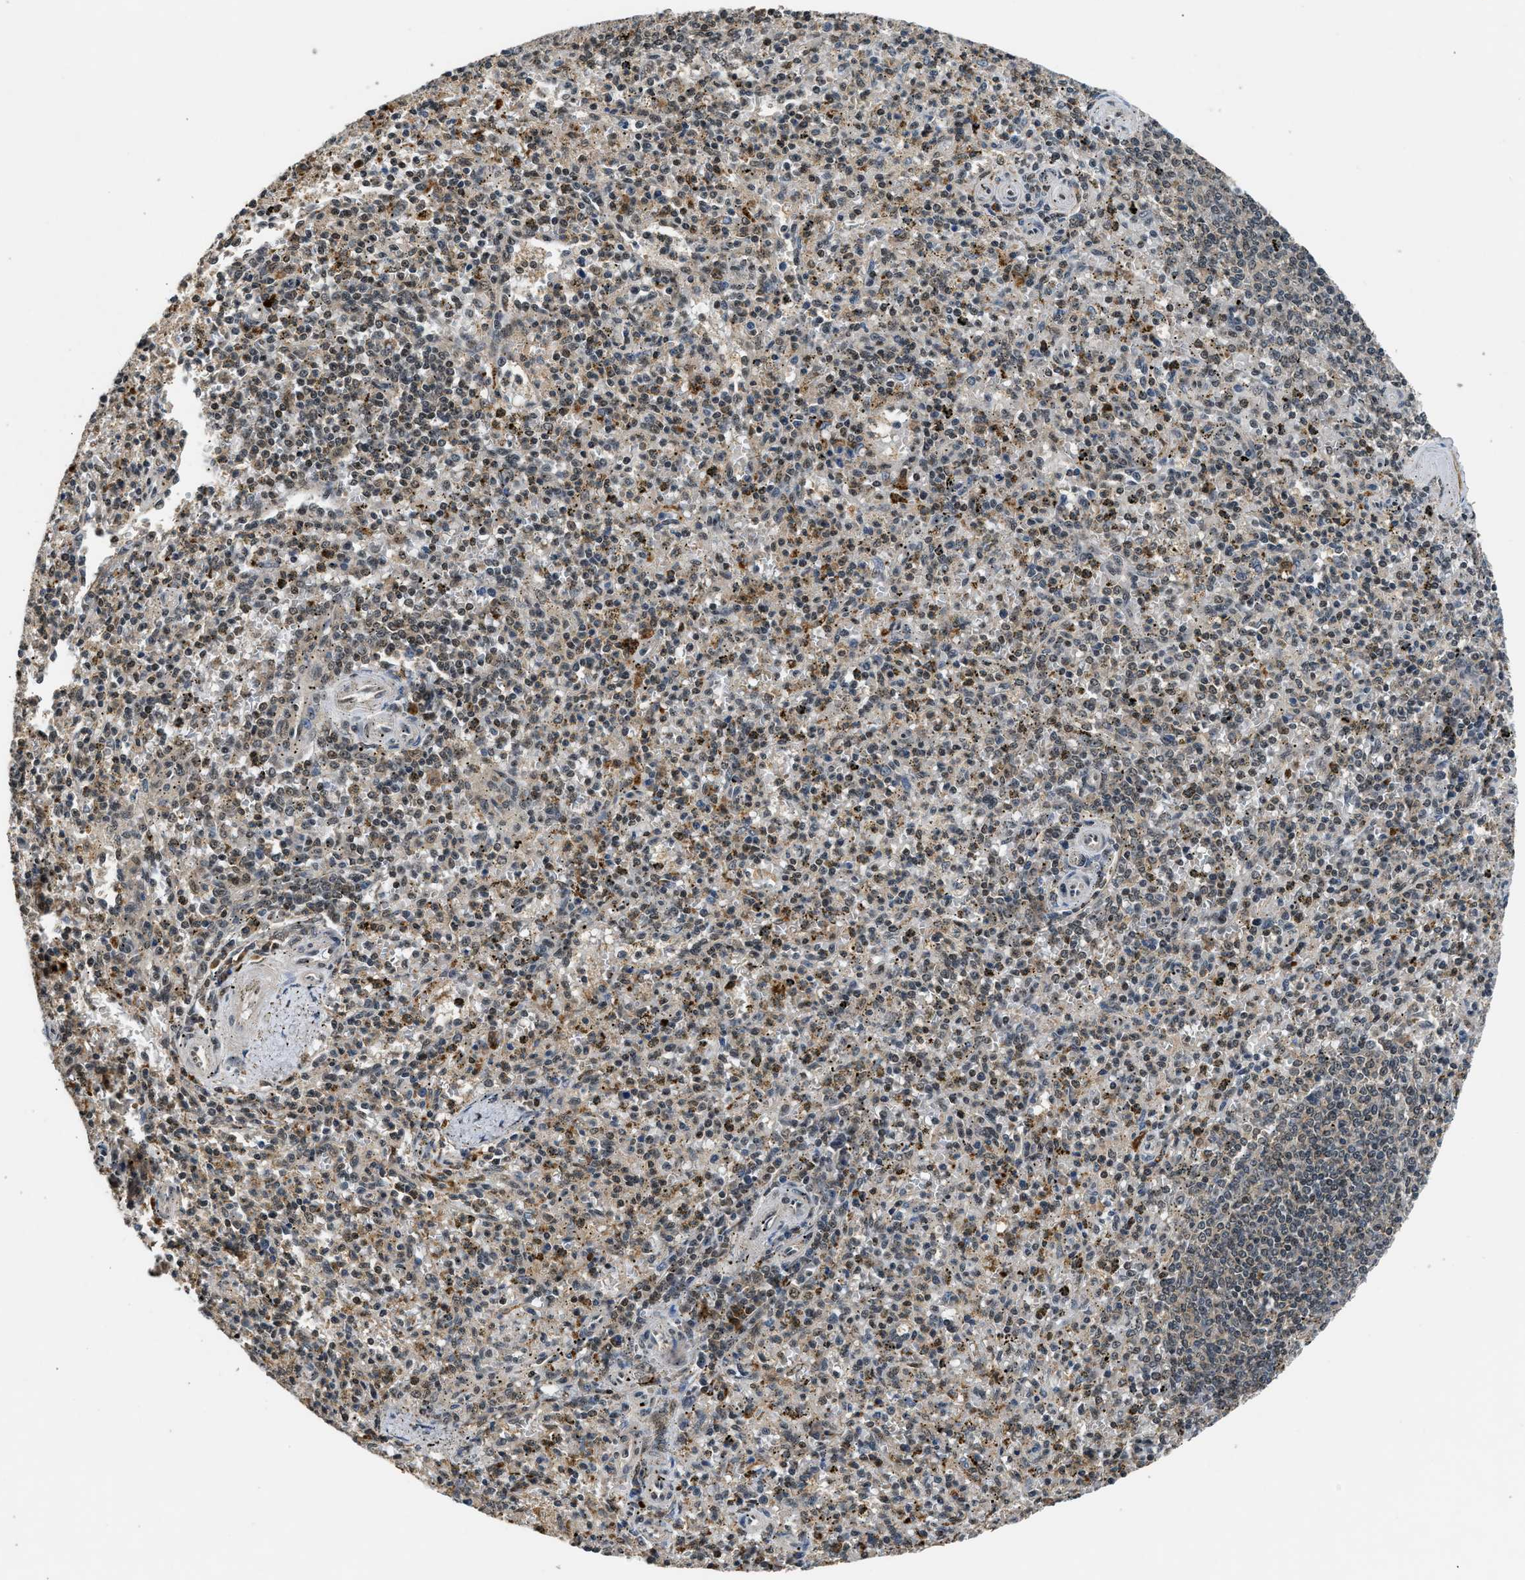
{"staining": {"intensity": "moderate", "quantity": "<25%", "location": "cytoplasmic/membranous,nuclear"}, "tissue": "spleen", "cell_type": "Cells in red pulp", "image_type": "normal", "snomed": [{"axis": "morphology", "description": "Normal tissue, NOS"}, {"axis": "topography", "description": "Spleen"}], "caption": "Immunohistochemical staining of normal spleen exhibits moderate cytoplasmic/membranous,nuclear protein positivity in approximately <25% of cells in red pulp. Using DAB (brown) and hematoxylin (blue) stains, captured at high magnification using brightfield microscopy.", "gene": "SLC15A4", "patient": {"sex": "male", "age": 72}}